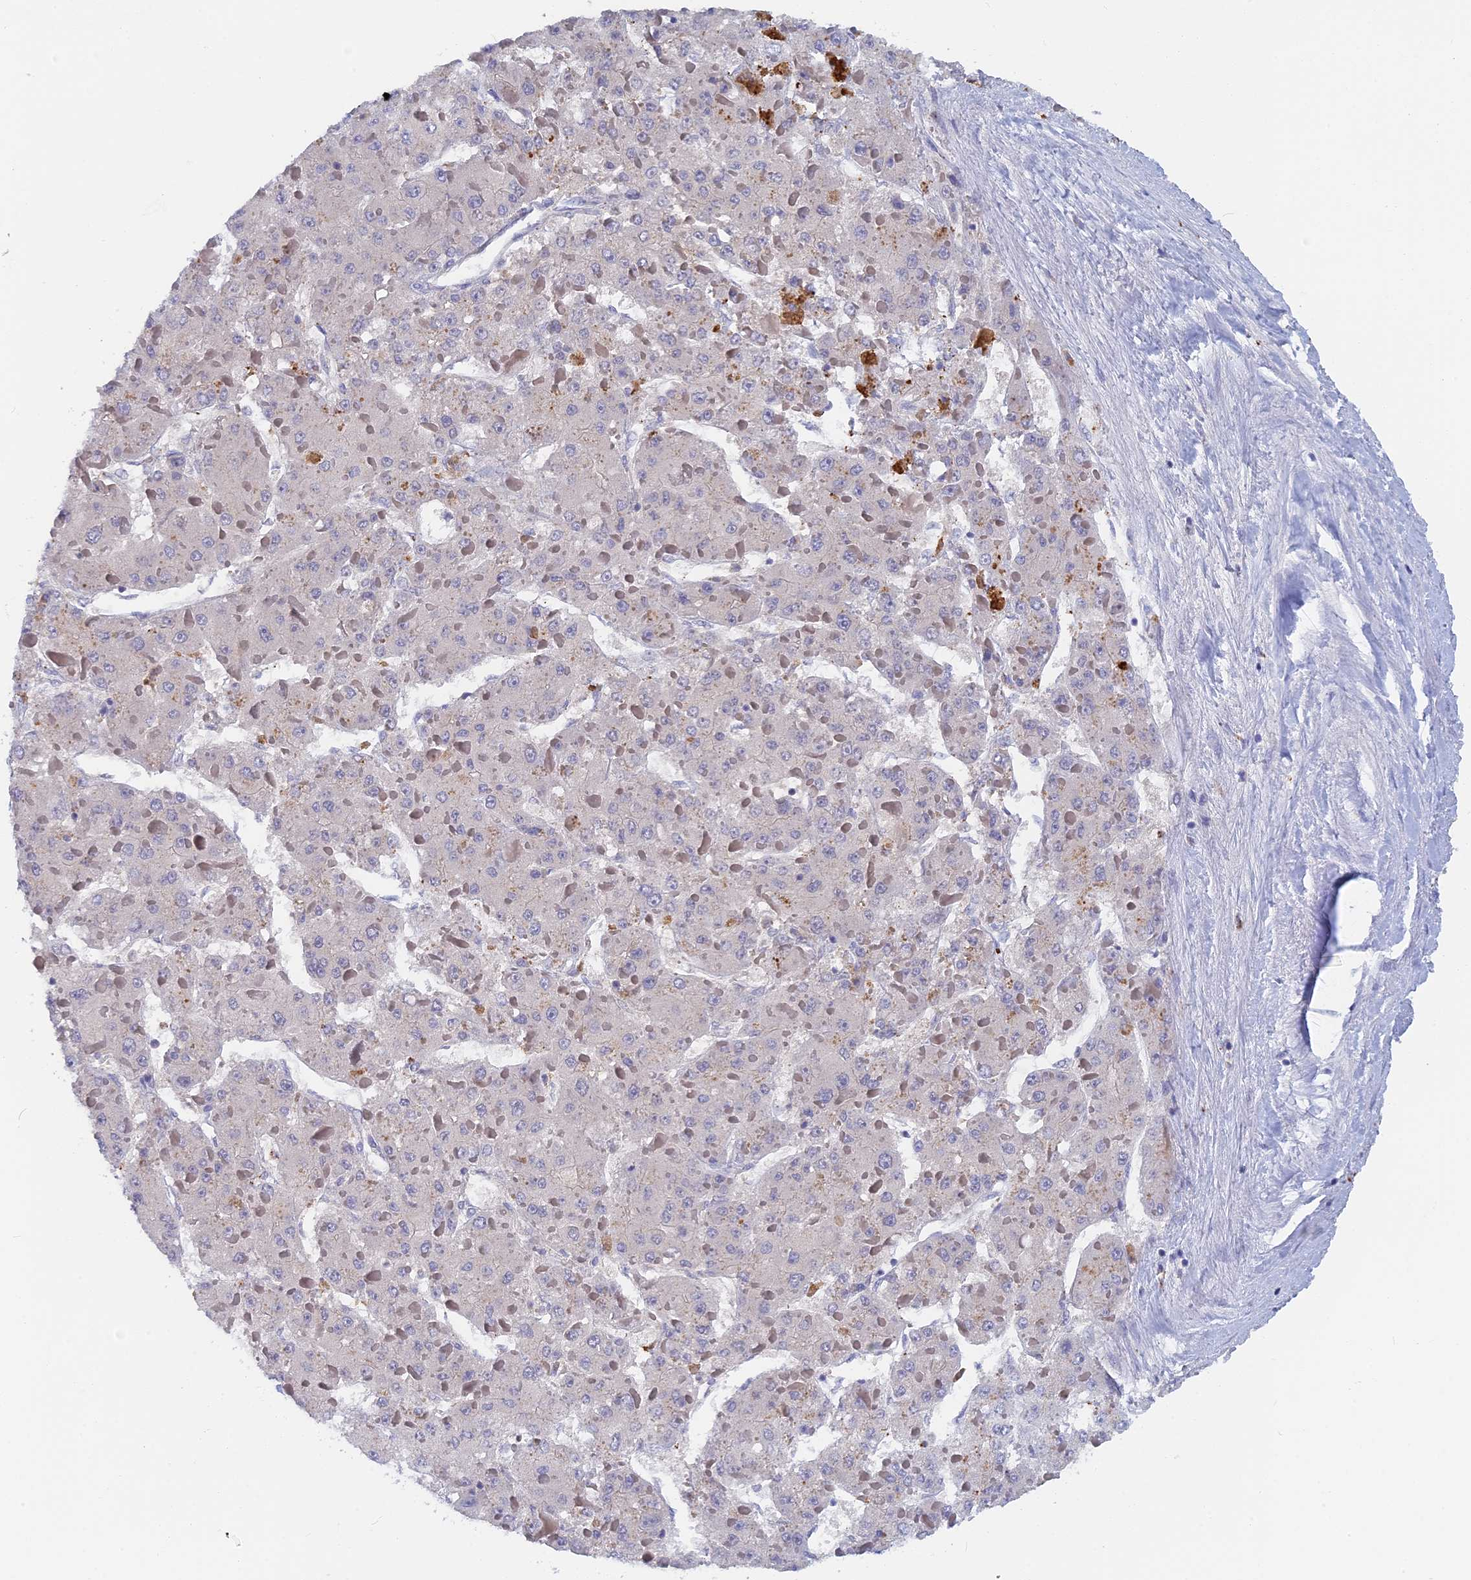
{"staining": {"intensity": "negative", "quantity": "none", "location": "none"}, "tissue": "liver cancer", "cell_type": "Tumor cells", "image_type": "cancer", "snomed": [{"axis": "morphology", "description": "Carcinoma, Hepatocellular, NOS"}, {"axis": "topography", "description": "Liver"}], "caption": "Immunohistochemical staining of human liver cancer (hepatocellular carcinoma) shows no significant staining in tumor cells.", "gene": "ACP7", "patient": {"sex": "female", "age": 73}}